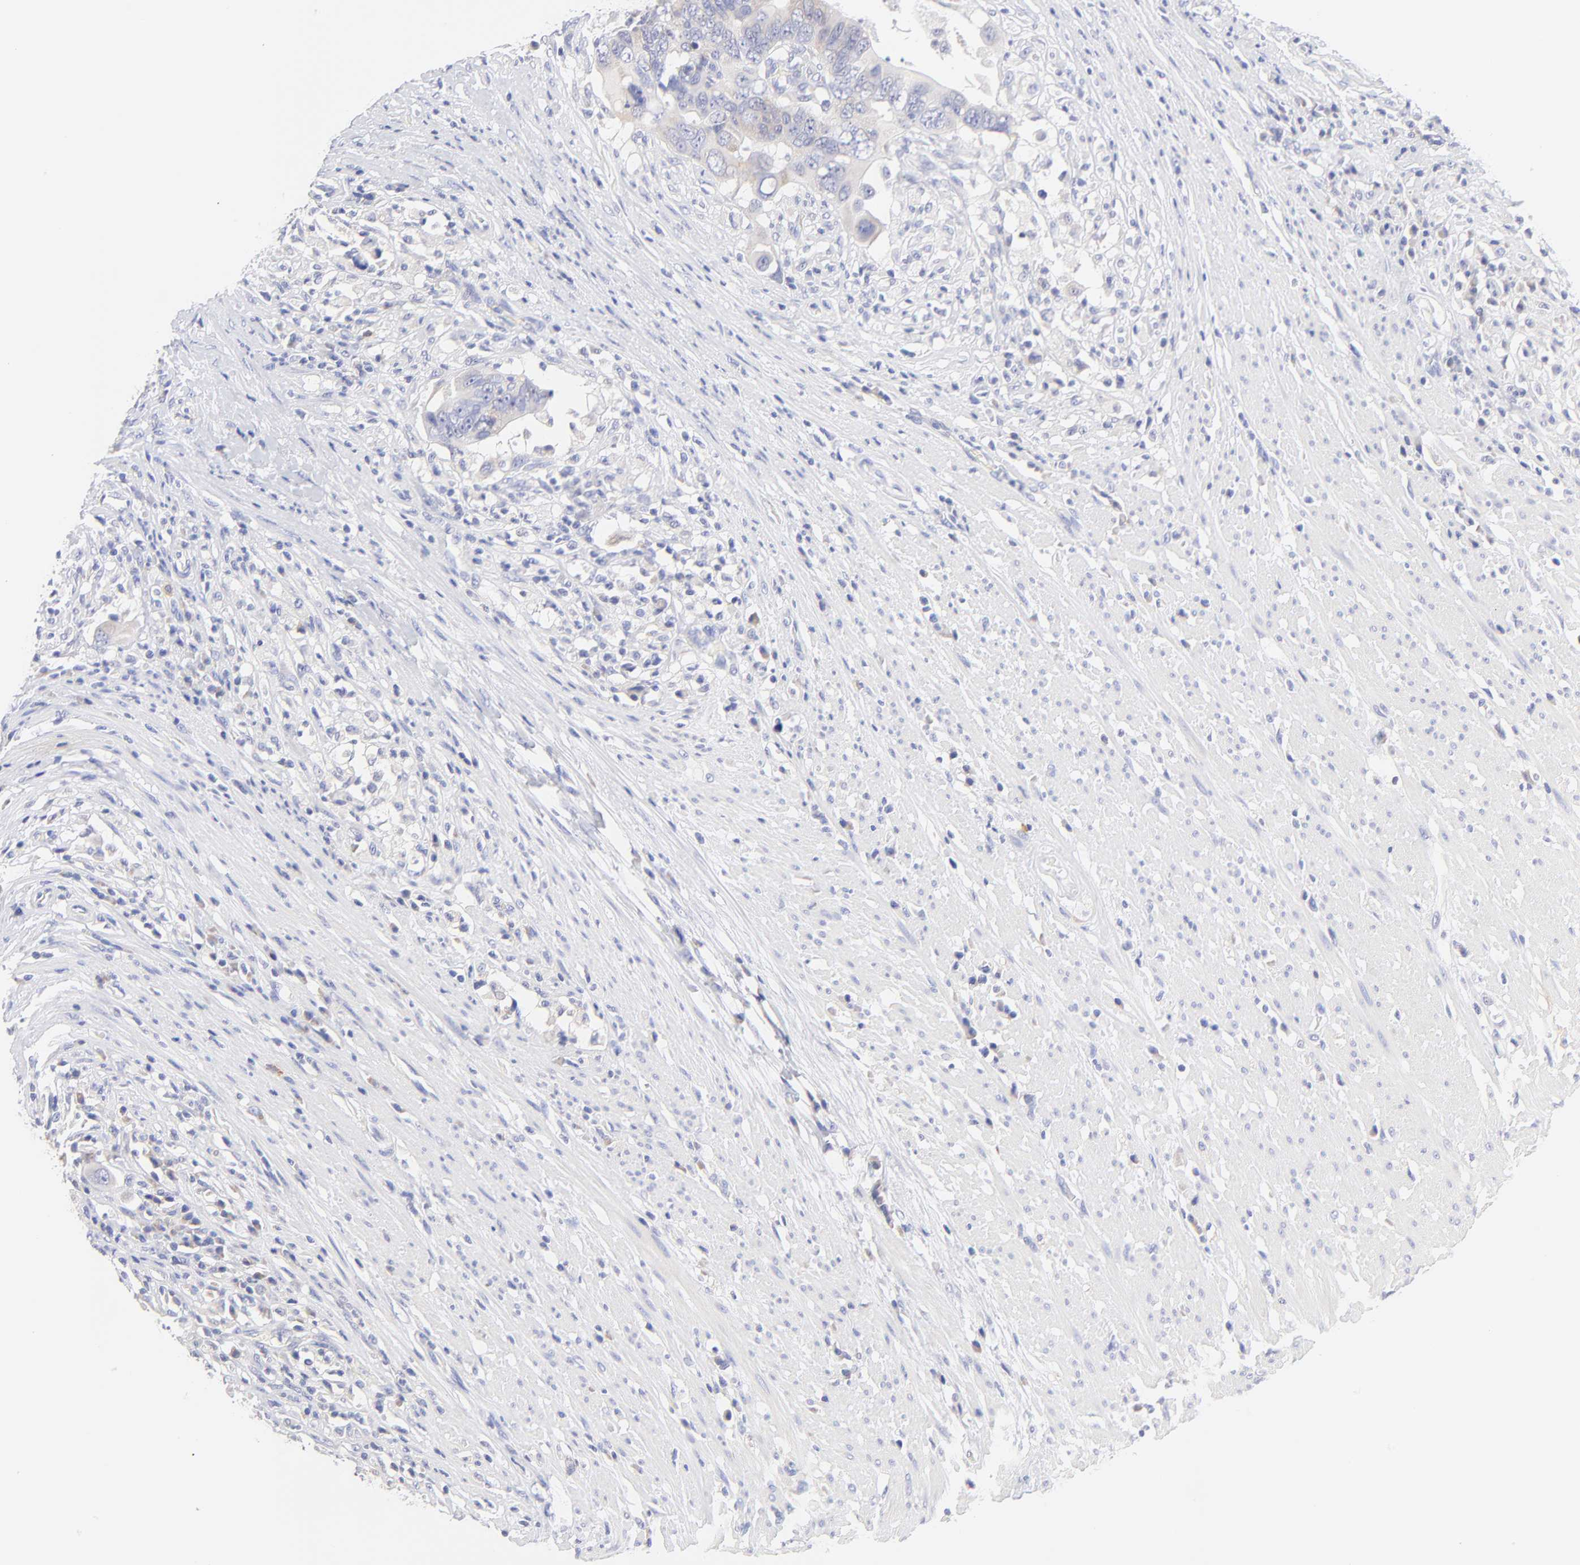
{"staining": {"intensity": "negative", "quantity": "none", "location": "none"}, "tissue": "colorectal cancer", "cell_type": "Tumor cells", "image_type": "cancer", "snomed": [{"axis": "morphology", "description": "Adenocarcinoma, NOS"}, {"axis": "topography", "description": "Rectum"}], "caption": "This image is of adenocarcinoma (colorectal) stained with IHC to label a protein in brown with the nuclei are counter-stained blue. There is no positivity in tumor cells.", "gene": "EBP", "patient": {"sex": "male", "age": 53}}